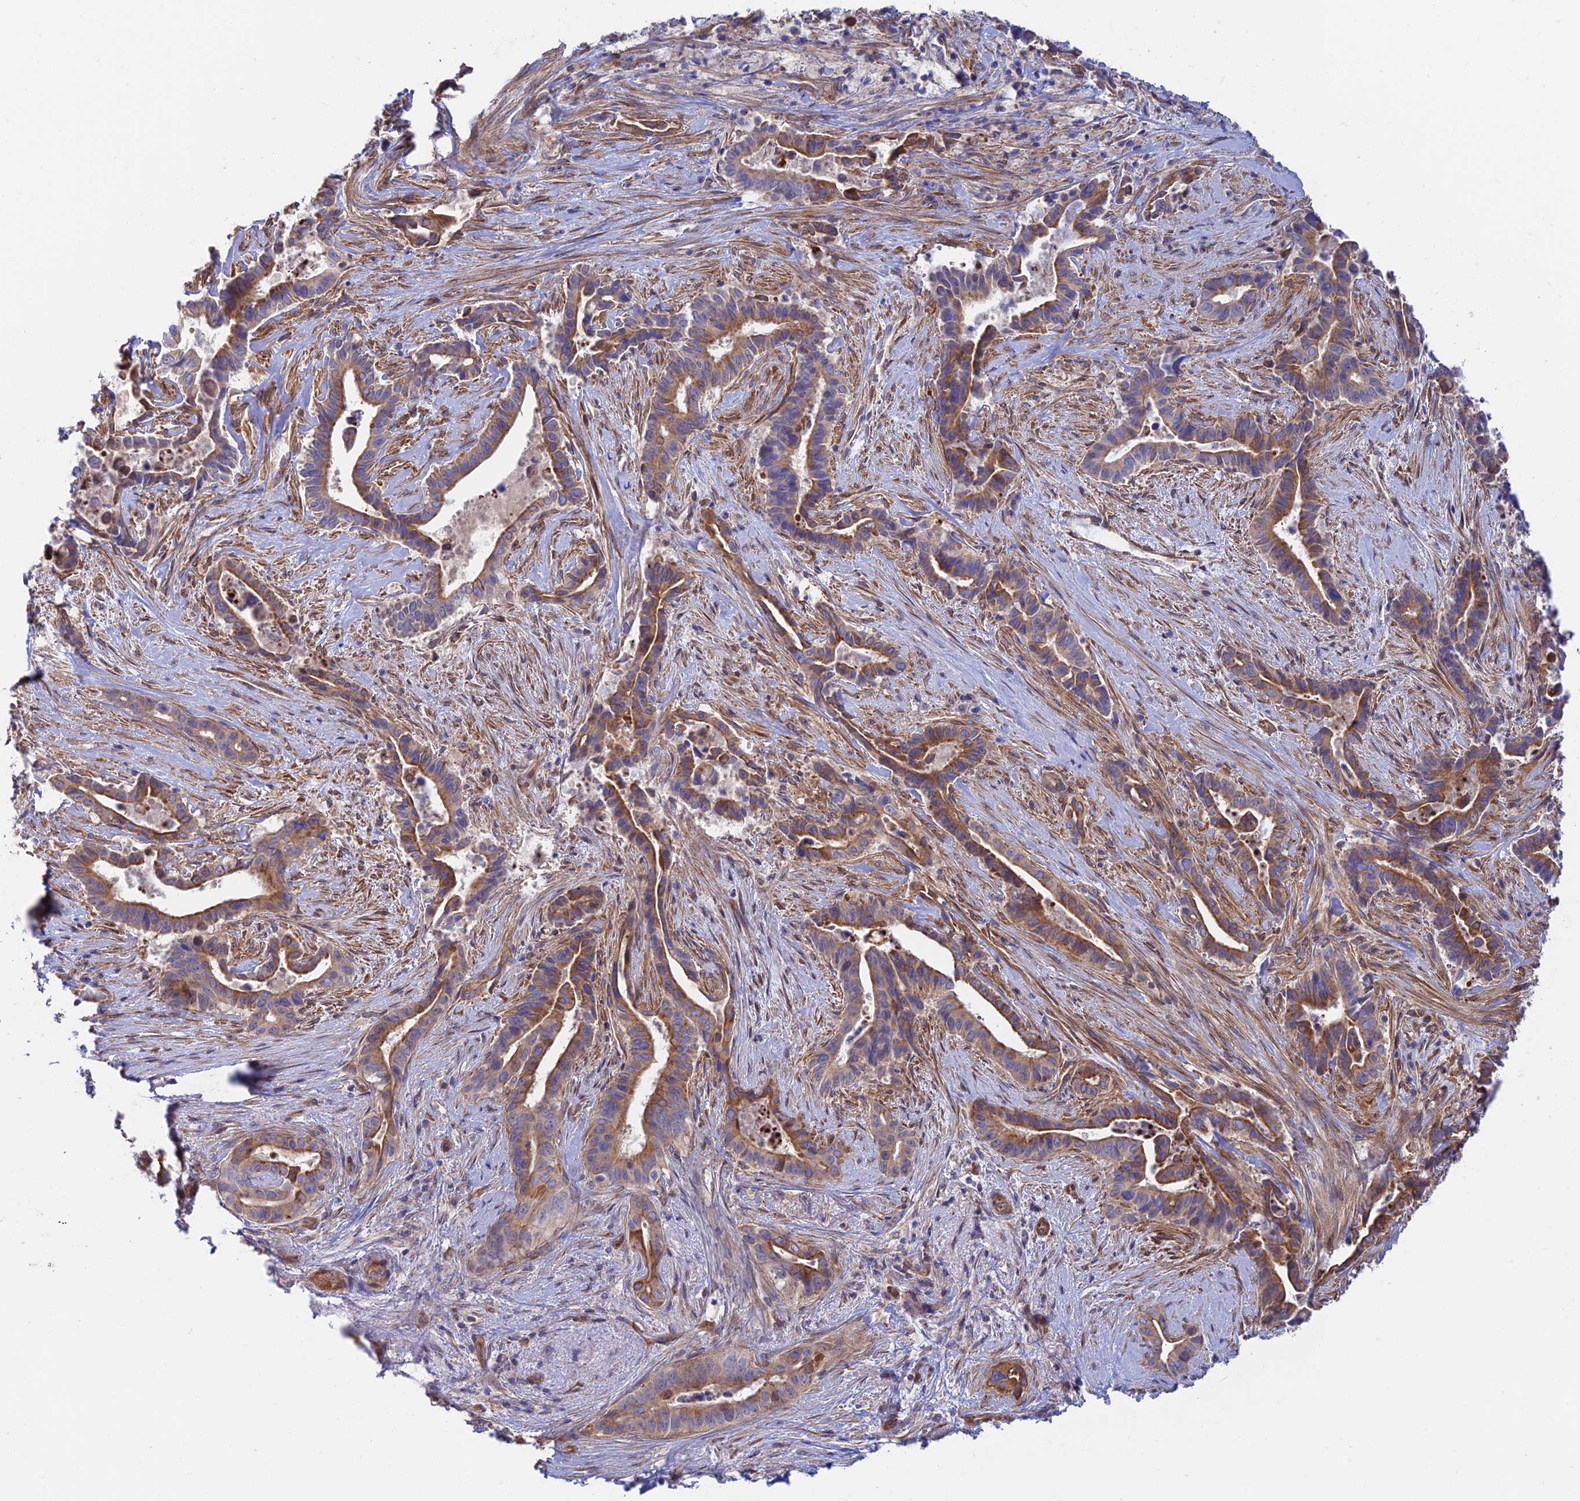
{"staining": {"intensity": "moderate", "quantity": ">75%", "location": "cytoplasmic/membranous"}, "tissue": "pancreatic cancer", "cell_type": "Tumor cells", "image_type": "cancer", "snomed": [{"axis": "morphology", "description": "Adenocarcinoma, NOS"}, {"axis": "topography", "description": "Pancreas"}], "caption": "IHC histopathology image of human pancreatic cancer (adenocarcinoma) stained for a protein (brown), which demonstrates medium levels of moderate cytoplasmic/membranous staining in approximately >75% of tumor cells.", "gene": "KCNAB1", "patient": {"sex": "female", "age": 77}}